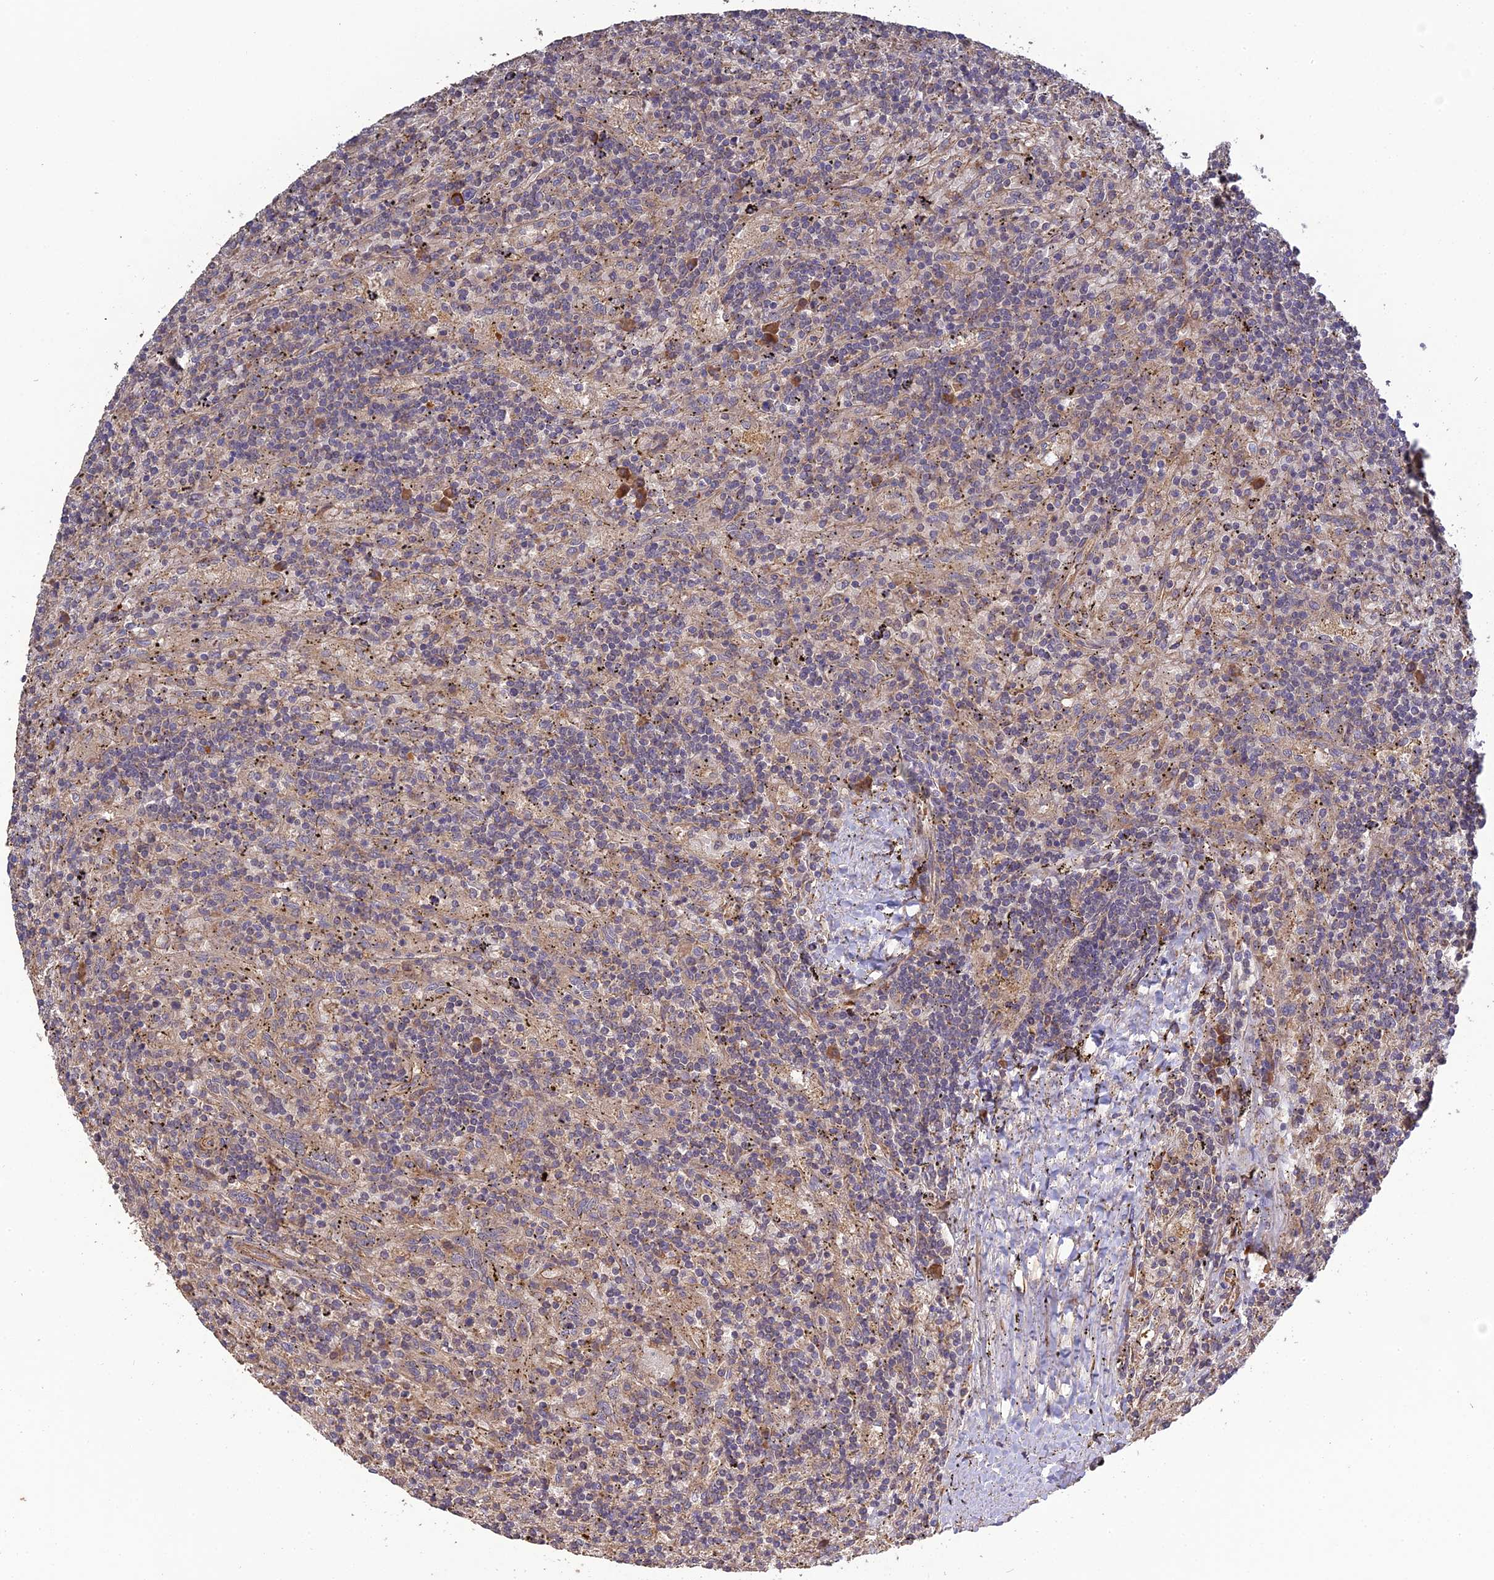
{"staining": {"intensity": "weak", "quantity": "25%-75%", "location": "cytoplasmic/membranous"}, "tissue": "lymphoma", "cell_type": "Tumor cells", "image_type": "cancer", "snomed": [{"axis": "morphology", "description": "Malignant lymphoma, non-Hodgkin's type, Low grade"}, {"axis": "topography", "description": "Spleen"}], "caption": "This image shows low-grade malignant lymphoma, non-Hodgkin's type stained with immunohistochemistry to label a protein in brown. The cytoplasmic/membranous of tumor cells show weak positivity for the protein. Nuclei are counter-stained blue.", "gene": "ARHGAP40", "patient": {"sex": "male", "age": 76}}